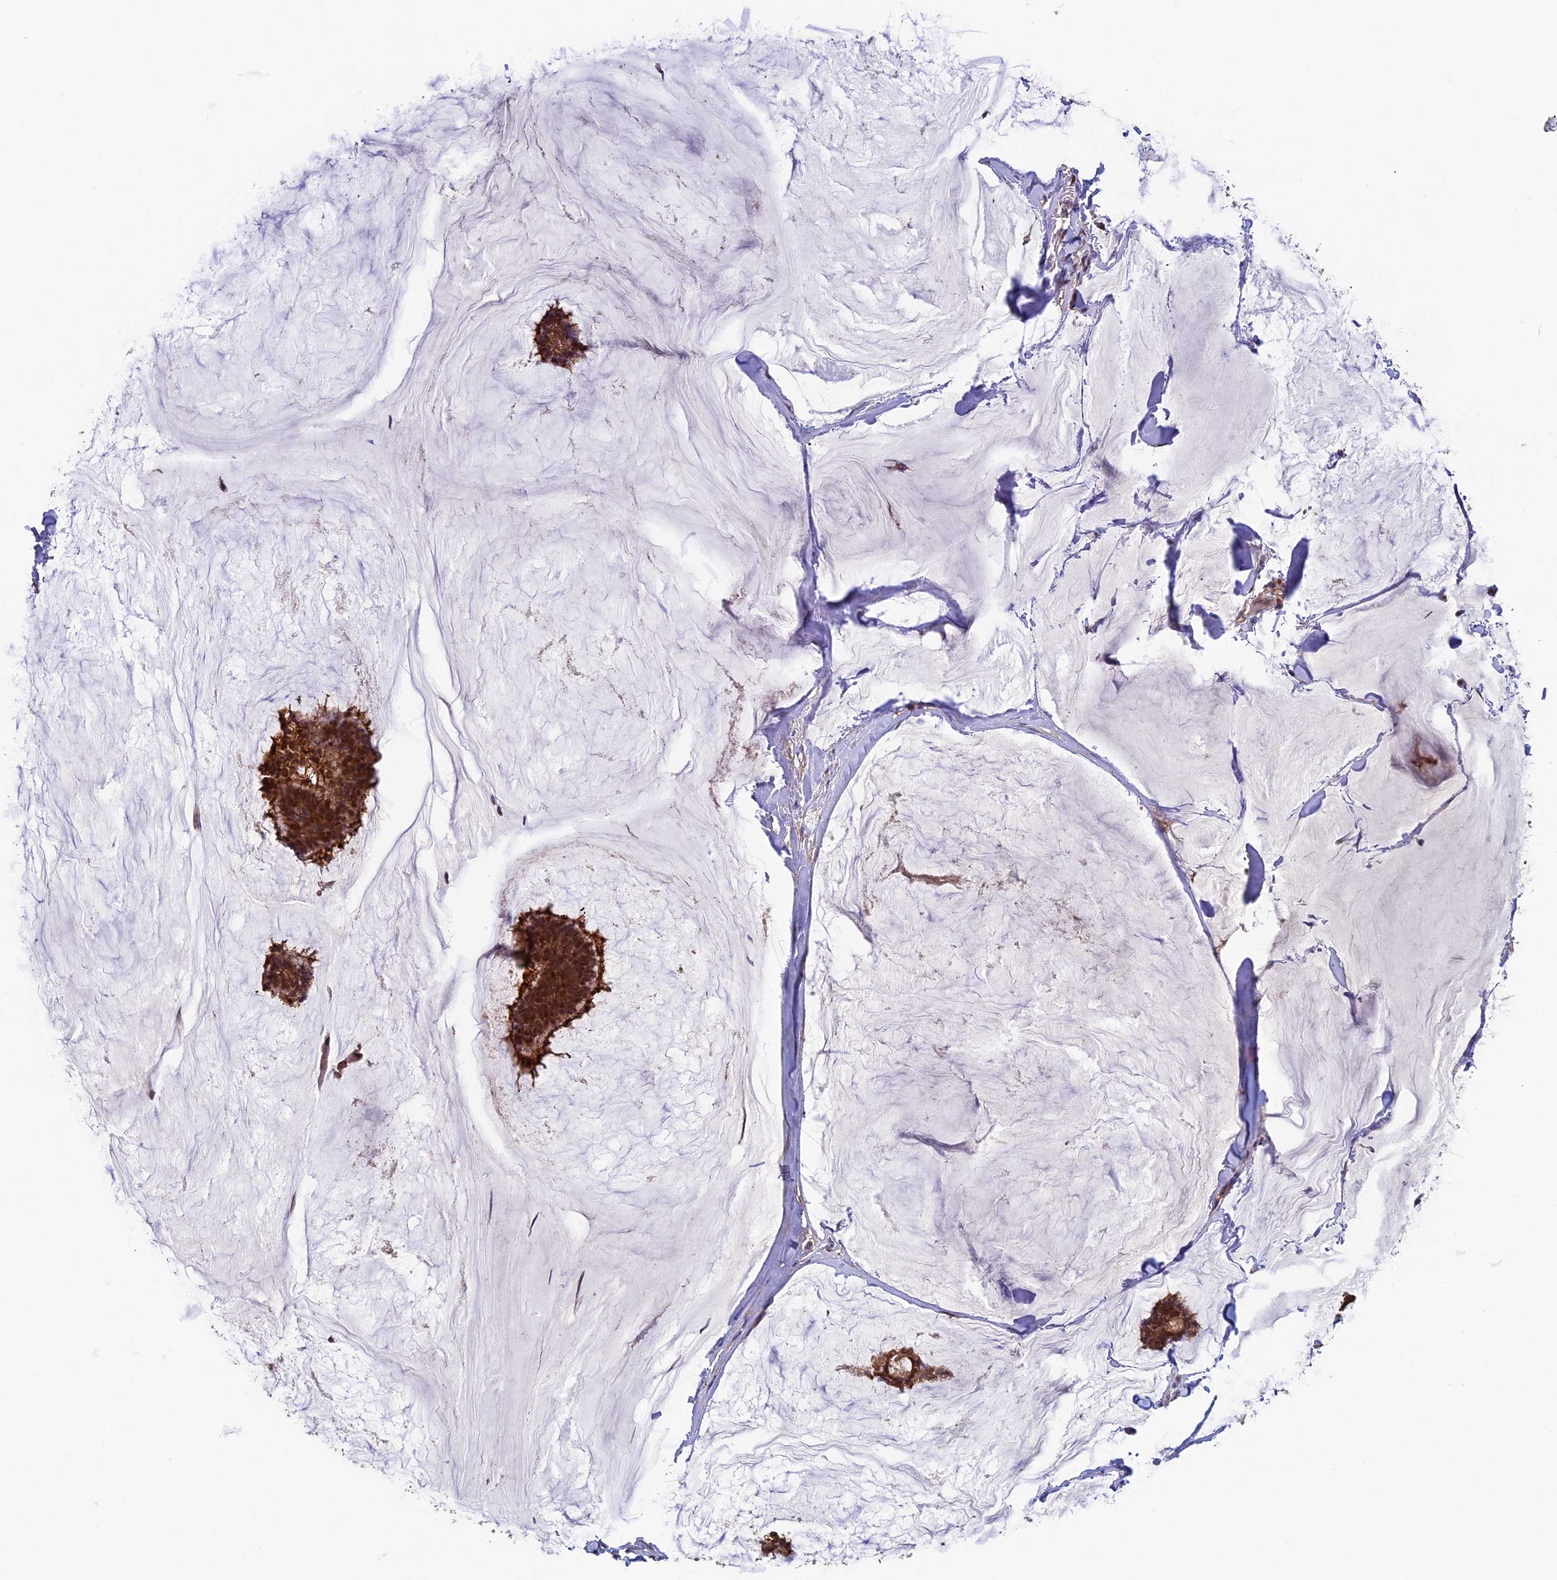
{"staining": {"intensity": "strong", "quantity": ">75%", "location": "cytoplasmic/membranous"}, "tissue": "breast cancer", "cell_type": "Tumor cells", "image_type": "cancer", "snomed": [{"axis": "morphology", "description": "Duct carcinoma"}, {"axis": "topography", "description": "Breast"}], "caption": "Invasive ductal carcinoma (breast) stained for a protein demonstrates strong cytoplasmic/membranous positivity in tumor cells. Using DAB (3,3'-diaminobenzidine) (brown) and hematoxylin (blue) stains, captured at high magnification using brightfield microscopy.", "gene": "LCMT1", "patient": {"sex": "female", "age": 93}}